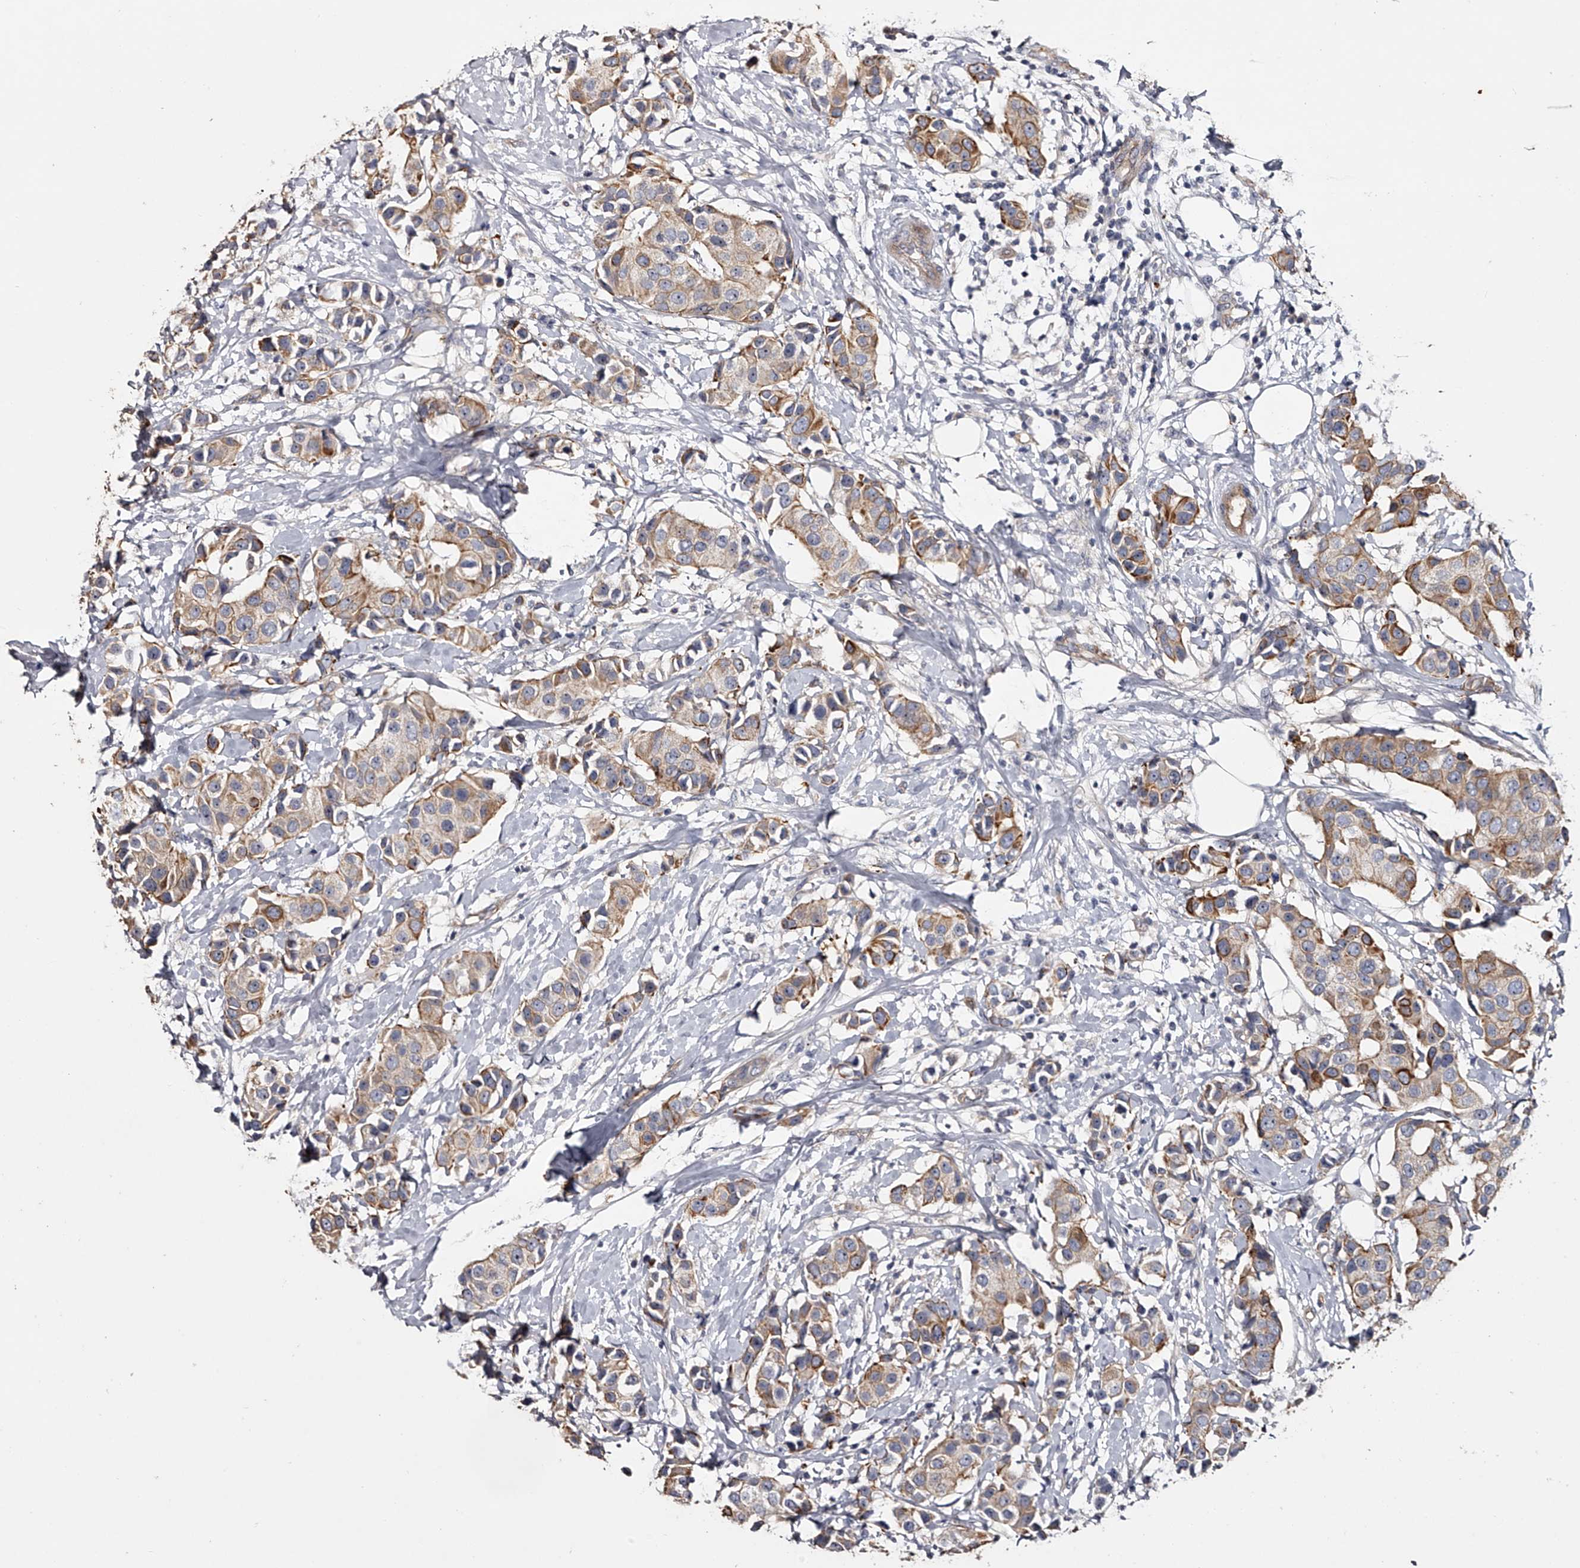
{"staining": {"intensity": "moderate", "quantity": "25%-75%", "location": "cytoplasmic/membranous"}, "tissue": "breast cancer", "cell_type": "Tumor cells", "image_type": "cancer", "snomed": [{"axis": "morphology", "description": "Normal tissue, NOS"}, {"axis": "morphology", "description": "Duct carcinoma"}, {"axis": "topography", "description": "Breast"}], "caption": "Protein staining demonstrates moderate cytoplasmic/membranous expression in about 25%-75% of tumor cells in breast cancer (intraductal carcinoma). (DAB (3,3'-diaminobenzidine) IHC, brown staining for protein, blue staining for nuclei).", "gene": "MDN1", "patient": {"sex": "female", "age": 39}}